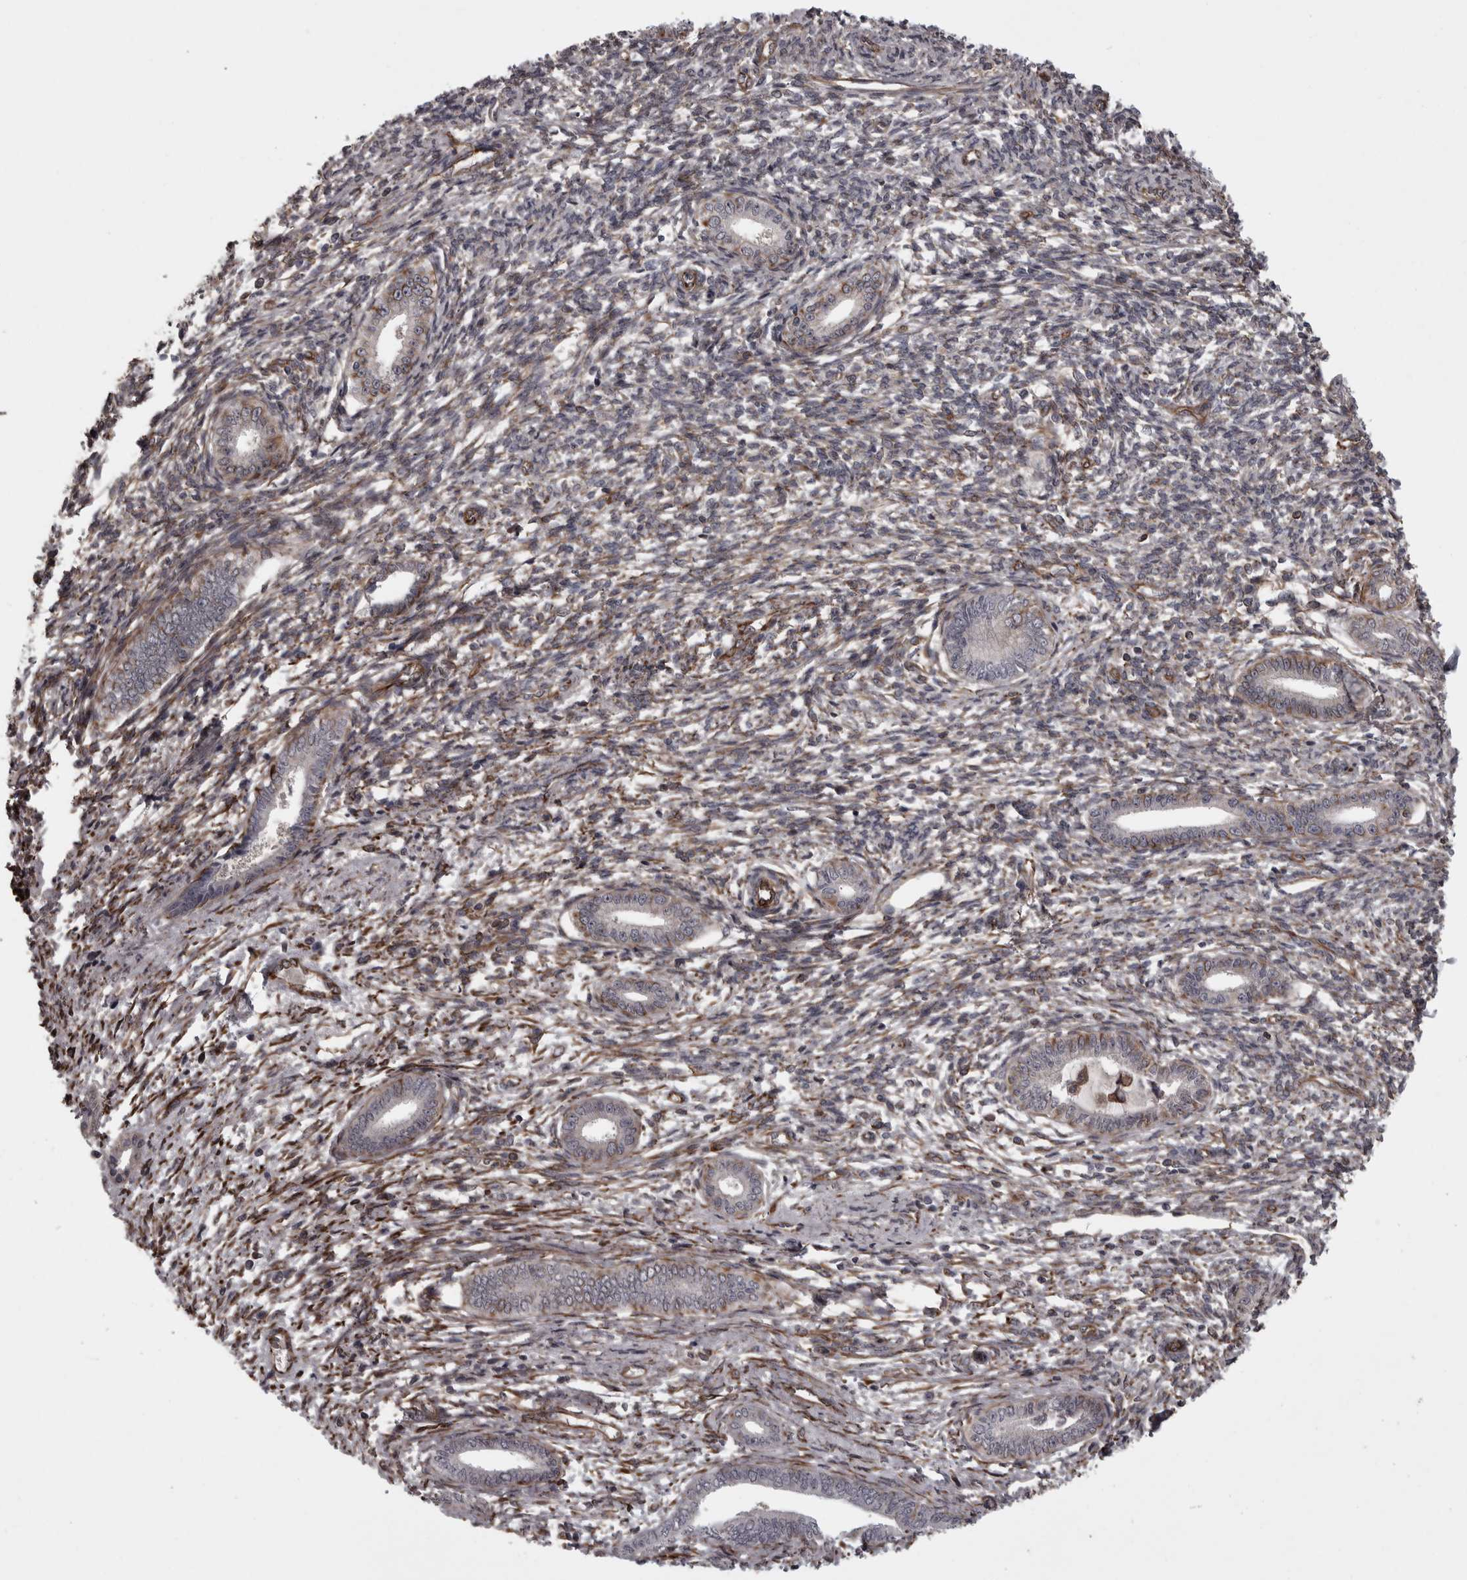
{"staining": {"intensity": "moderate", "quantity": "25%-75%", "location": "cytoplasmic/membranous"}, "tissue": "endometrium", "cell_type": "Cells in endometrial stroma", "image_type": "normal", "snomed": [{"axis": "morphology", "description": "Normal tissue, NOS"}, {"axis": "topography", "description": "Endometrium"}], "caption": "Immunohistochemical staining of benign endometrium shows medium levels of moderate cytoplasmic/membranous staining in approximately 25%-75% of cells in endometrial stroma. The staining was performed using DAB, with brown indicating positive protein expression. Nuclei are stained blue with hematoxylin.", "gene": "FAAP100", "patient": {"sex": "female", "age": 56}}